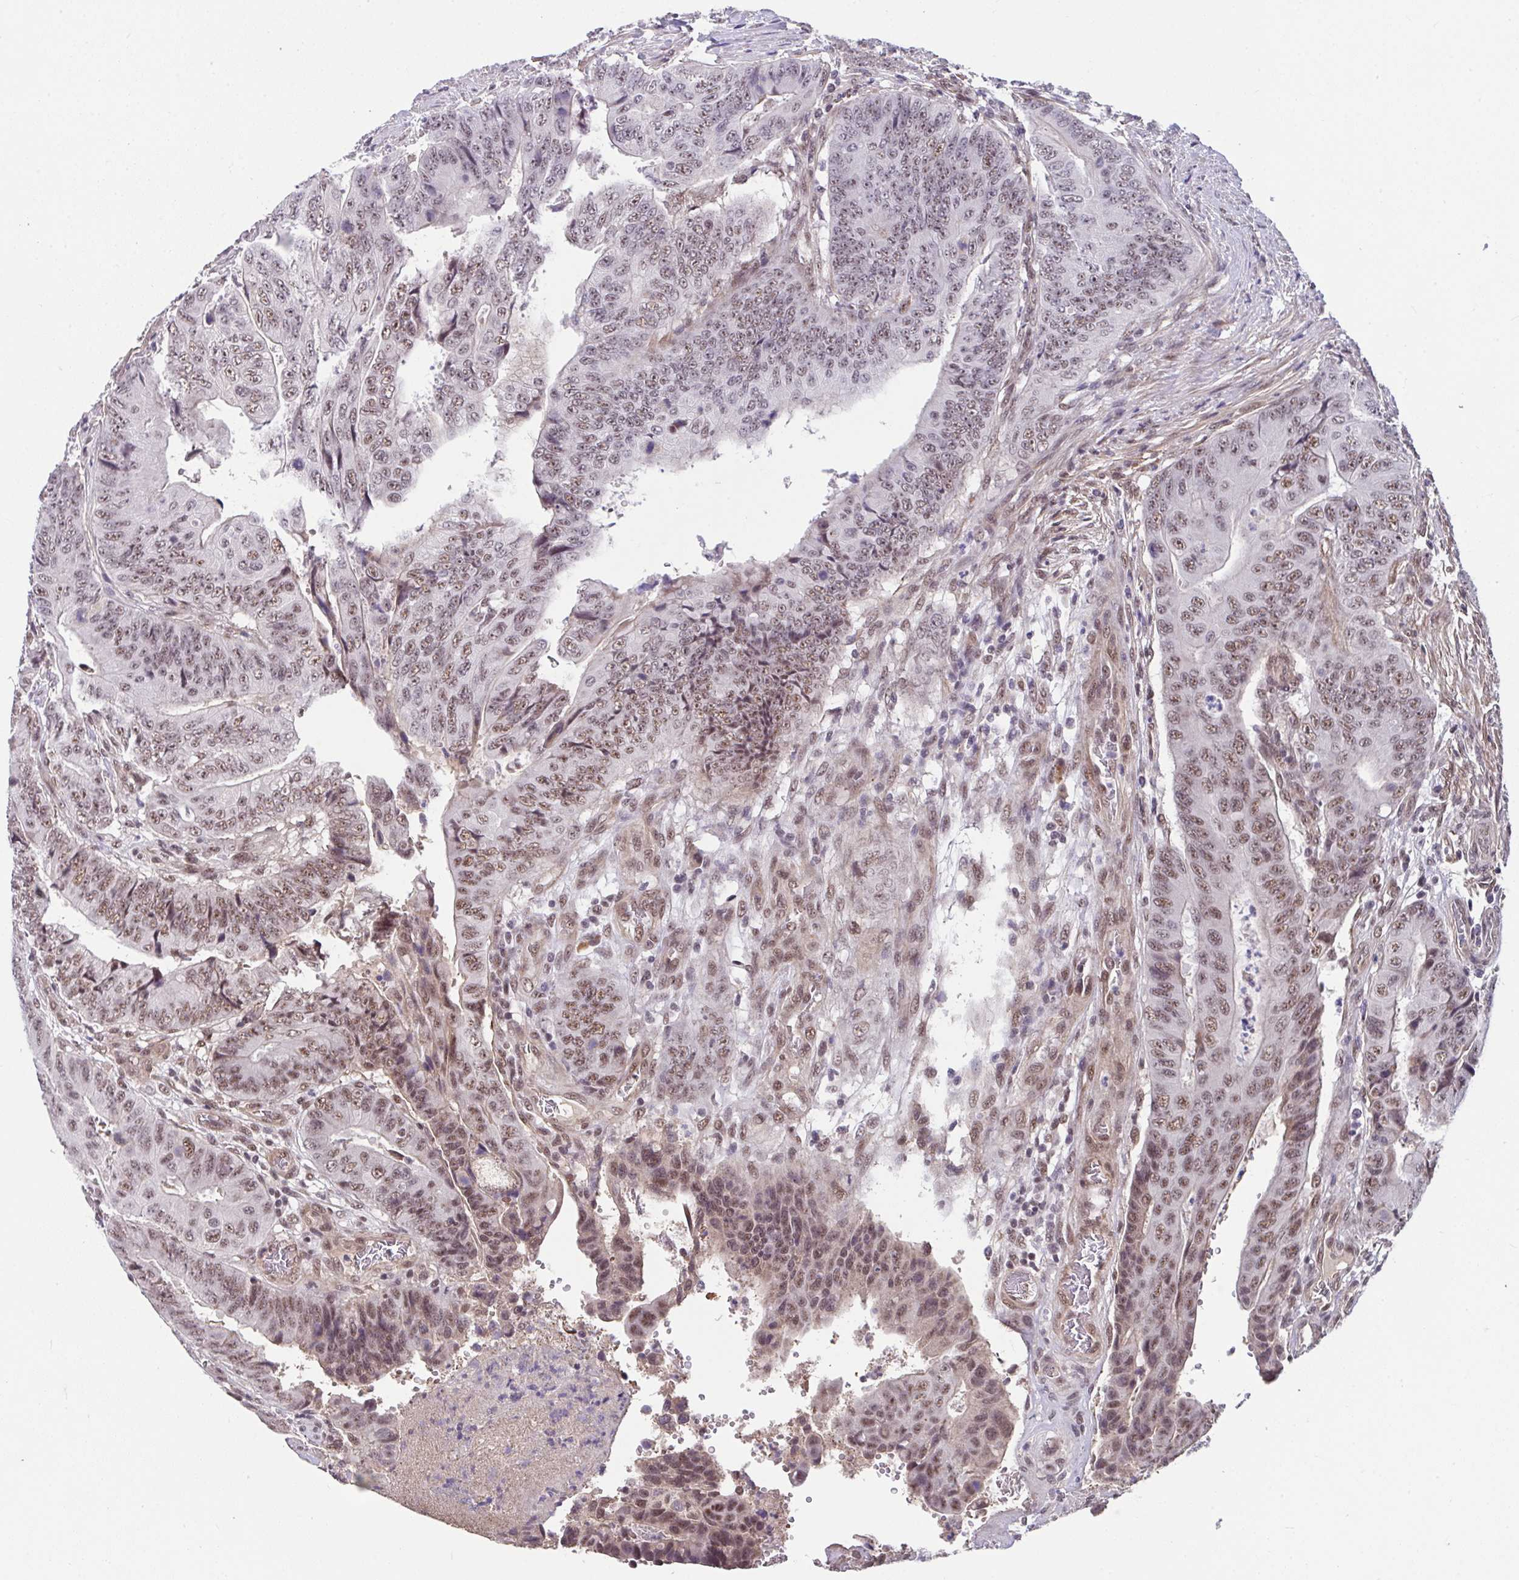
{"staining": {"intensity": "moderate", "quantity": "25%-75%", "location": "nuclear"}, "tissue": "colorectal cancer", "cell_type": "Tumor cells", "image_type": "cancer", "snomed": [{"axis": "morphology", "description": "Adenocarcinoma, NOS"}, {"axis": "topography", "description": "Colon"}], "caption": "Immunohistochemical staining of human colorectal adenocarcinoma exhibits moderate nuclear protein staining in approximately 25%-75% of tumor cells.", "gene": "RBBP6", "patient": {"sex": "female", "age": 48}}